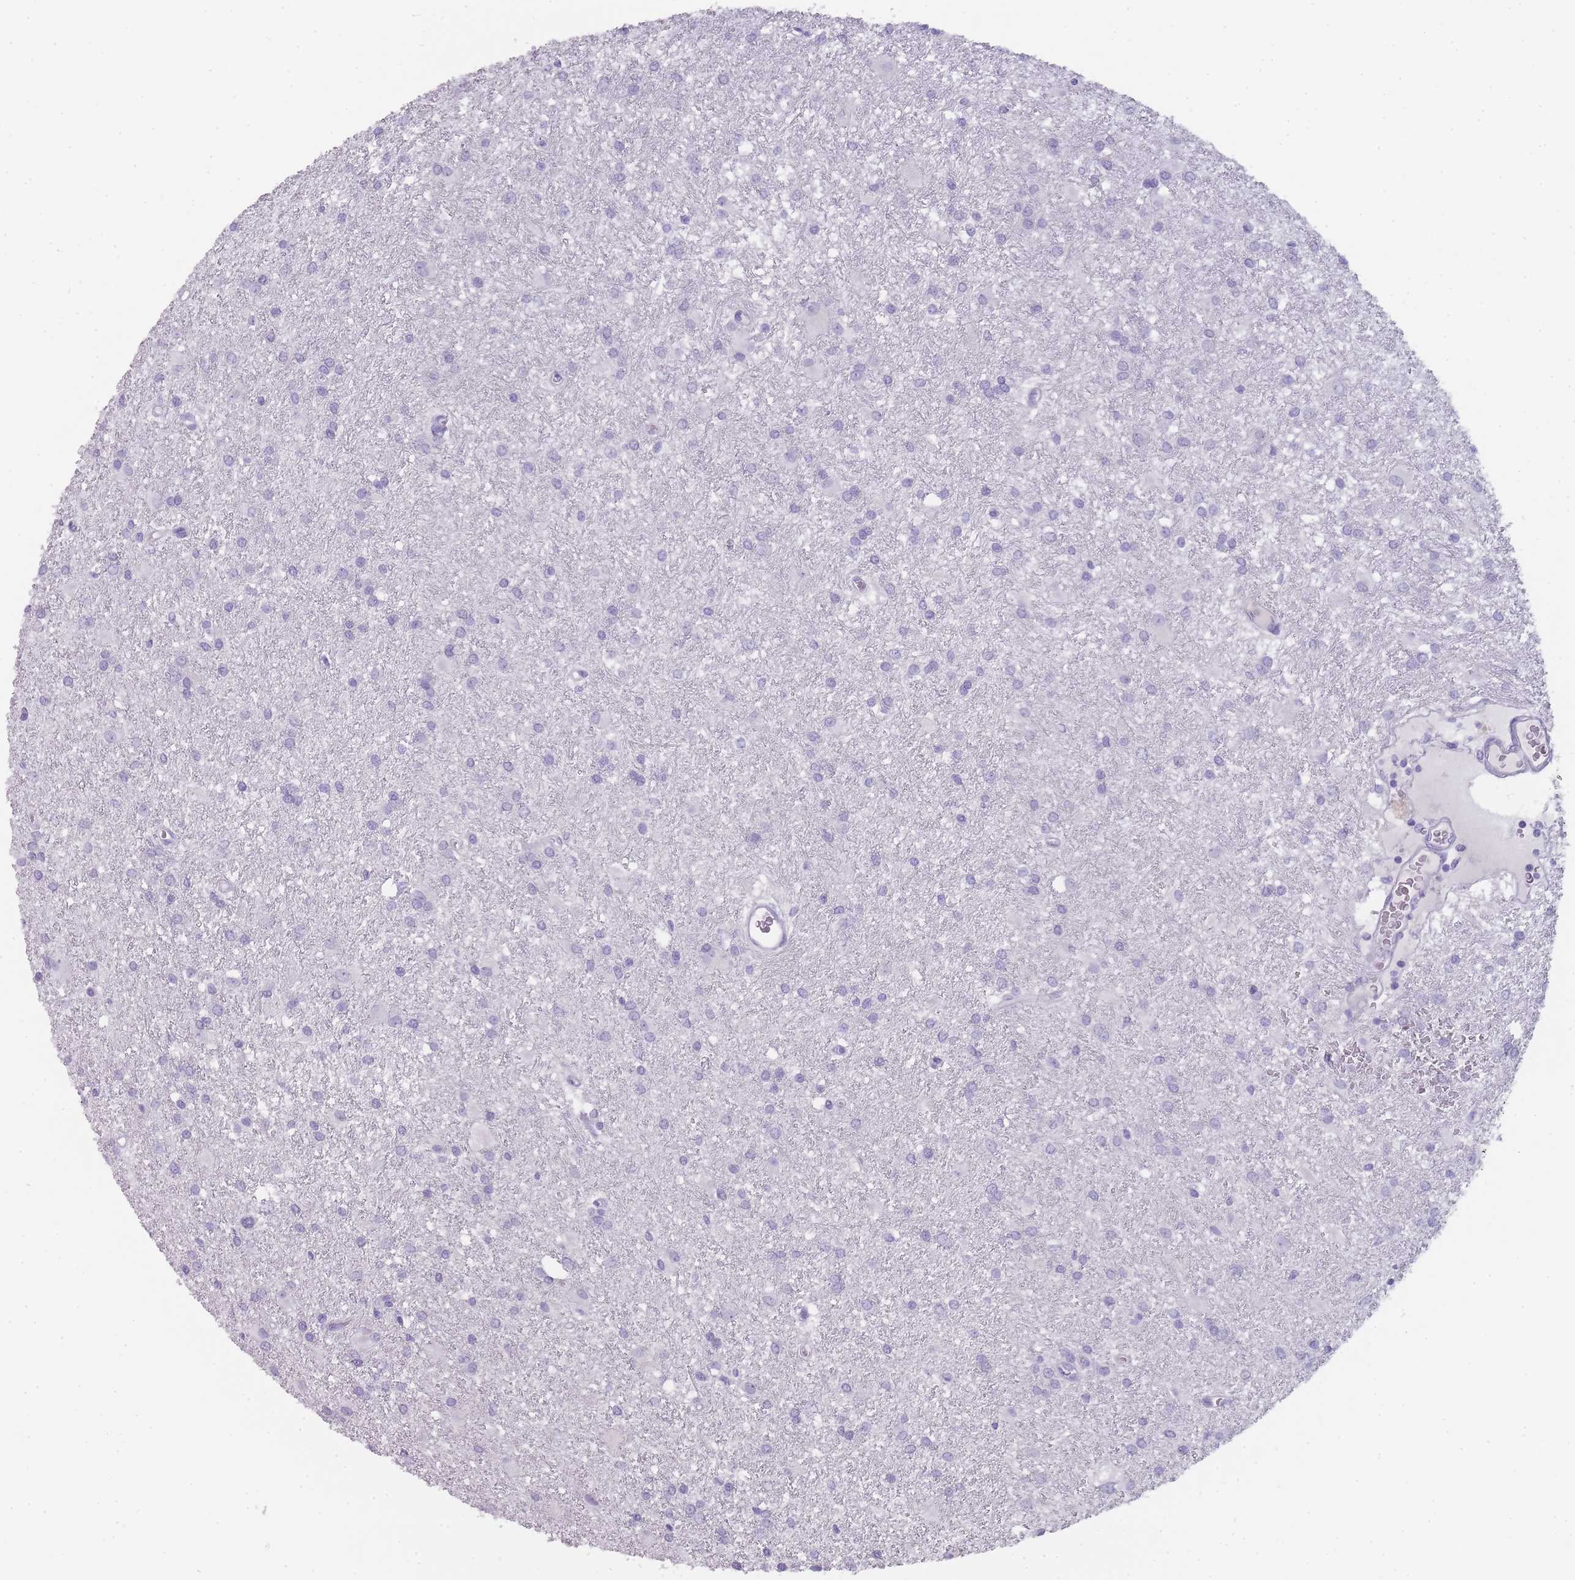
{"staining": {"intensity": "negative", "quantity": "none", "location": "none"}, "tissue": "glioma", "cell_type": "Tumor cells", "image_type": "cancer", "snomed": [{"axis": "morphology", "description": "Glioma, malignant, High grade"}, {"axis": "topography", "description": "Brain"}], "caption": "Immunohistochemistry histopathology image of human malignant glioma (high-grade) stained for a protein (brown), which demonstrates no expression in tumor cells.", "gene": "TCP11", "patient": {"sex": "female", "age": 50}}